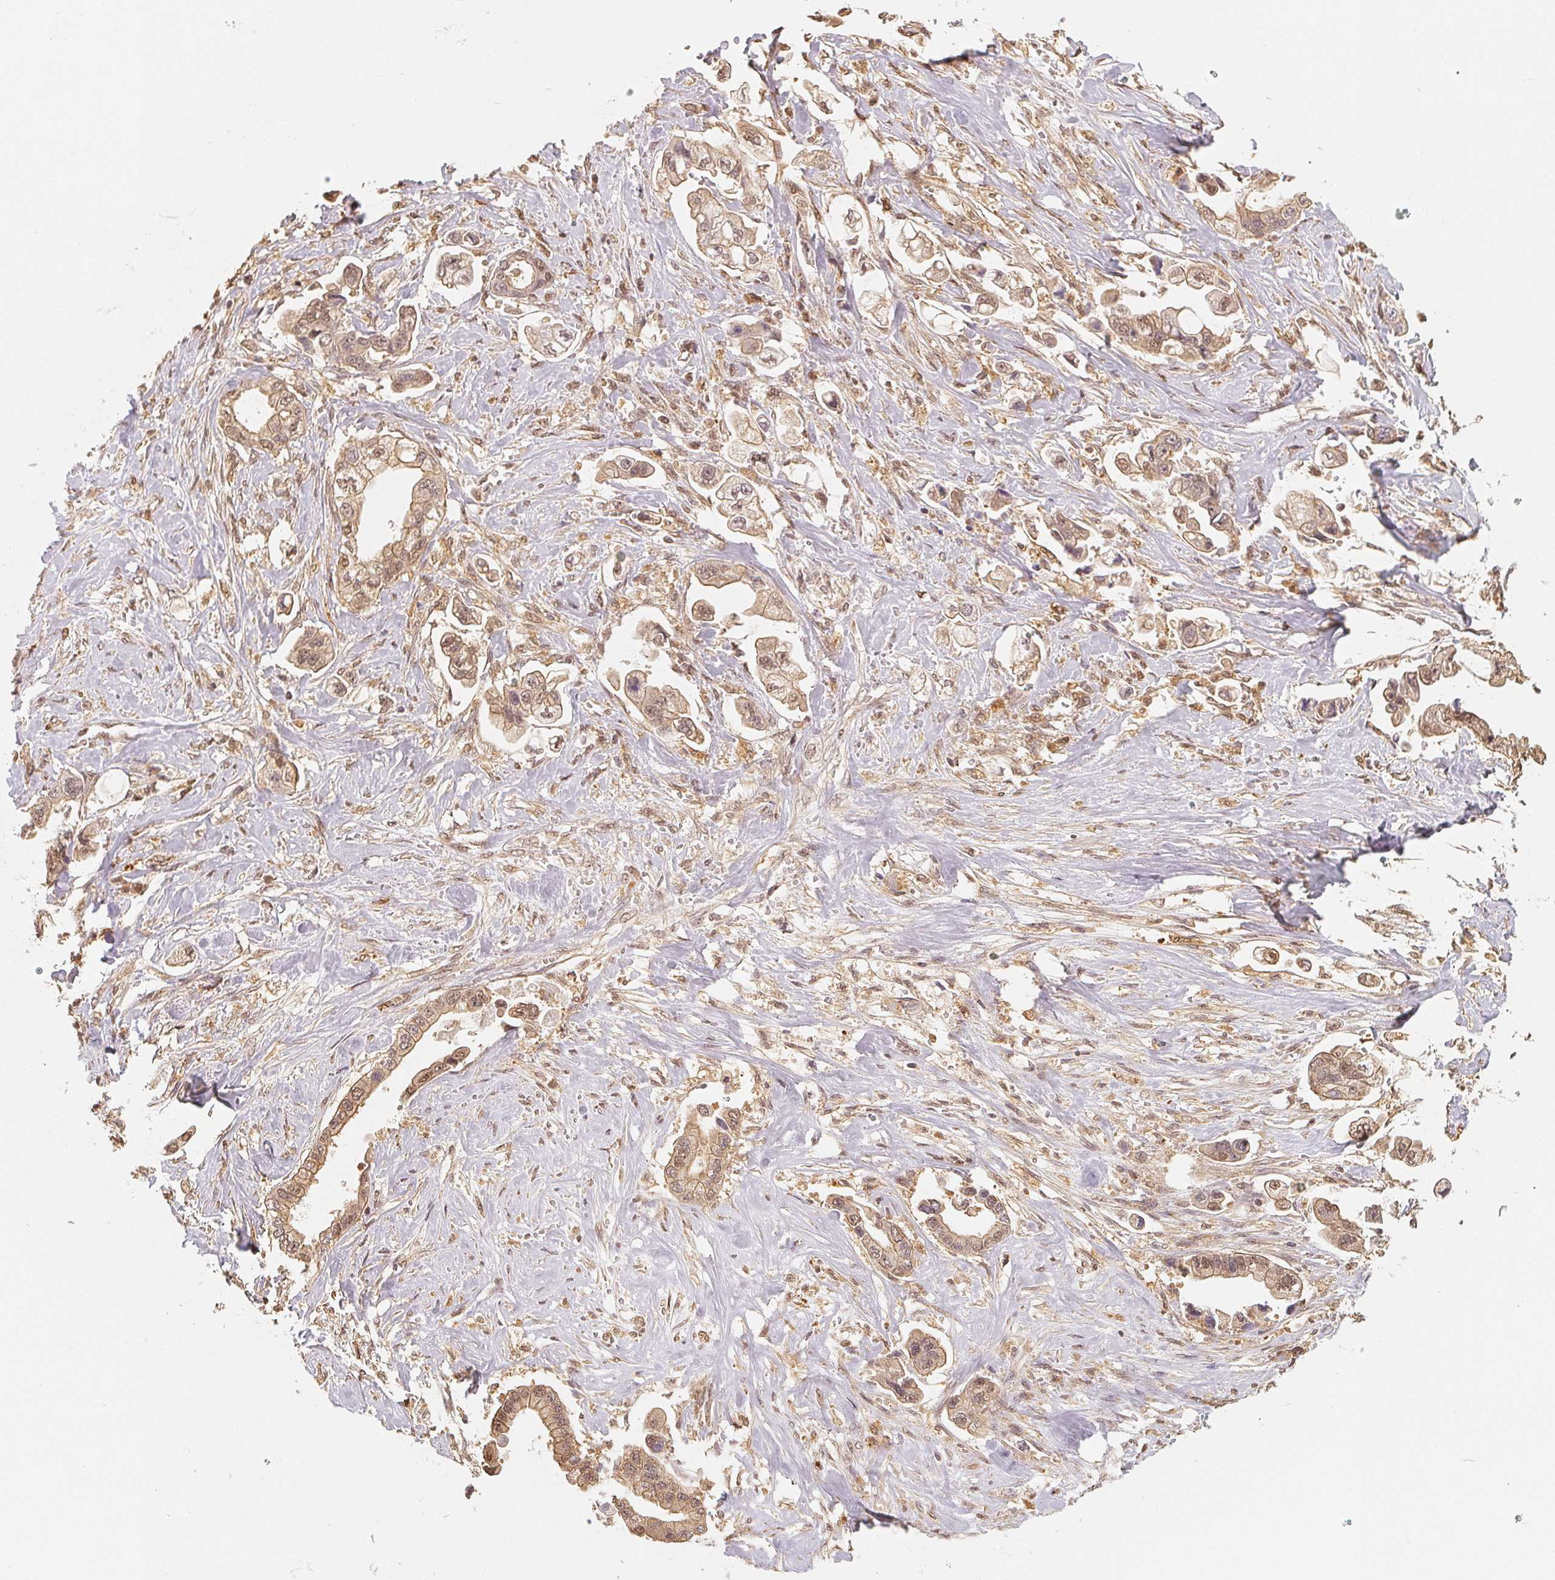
{"staining": {"intensity": "moderate", "quantity": ">75%", "location": "cytoplasmic/membranous,nuclear"}, "tissue": "stomach cancer", "cell_type": "Tumor cells", "image_type": "cancer", "snomed": [{"axis": "morphology", "description": "Adenocarcinoma, NOS"}, {"axis": "topography", "description": "Stomach"}], "caption": "Immunohistochemical staining of stomach cancer demonstrates medium levels of moderate cytoplasmic/membranous and nuclear protein positivity in approximately >75% of tumor cells.", "gene": "GUSB", "patient": {"sex": "male", "age": 62}}